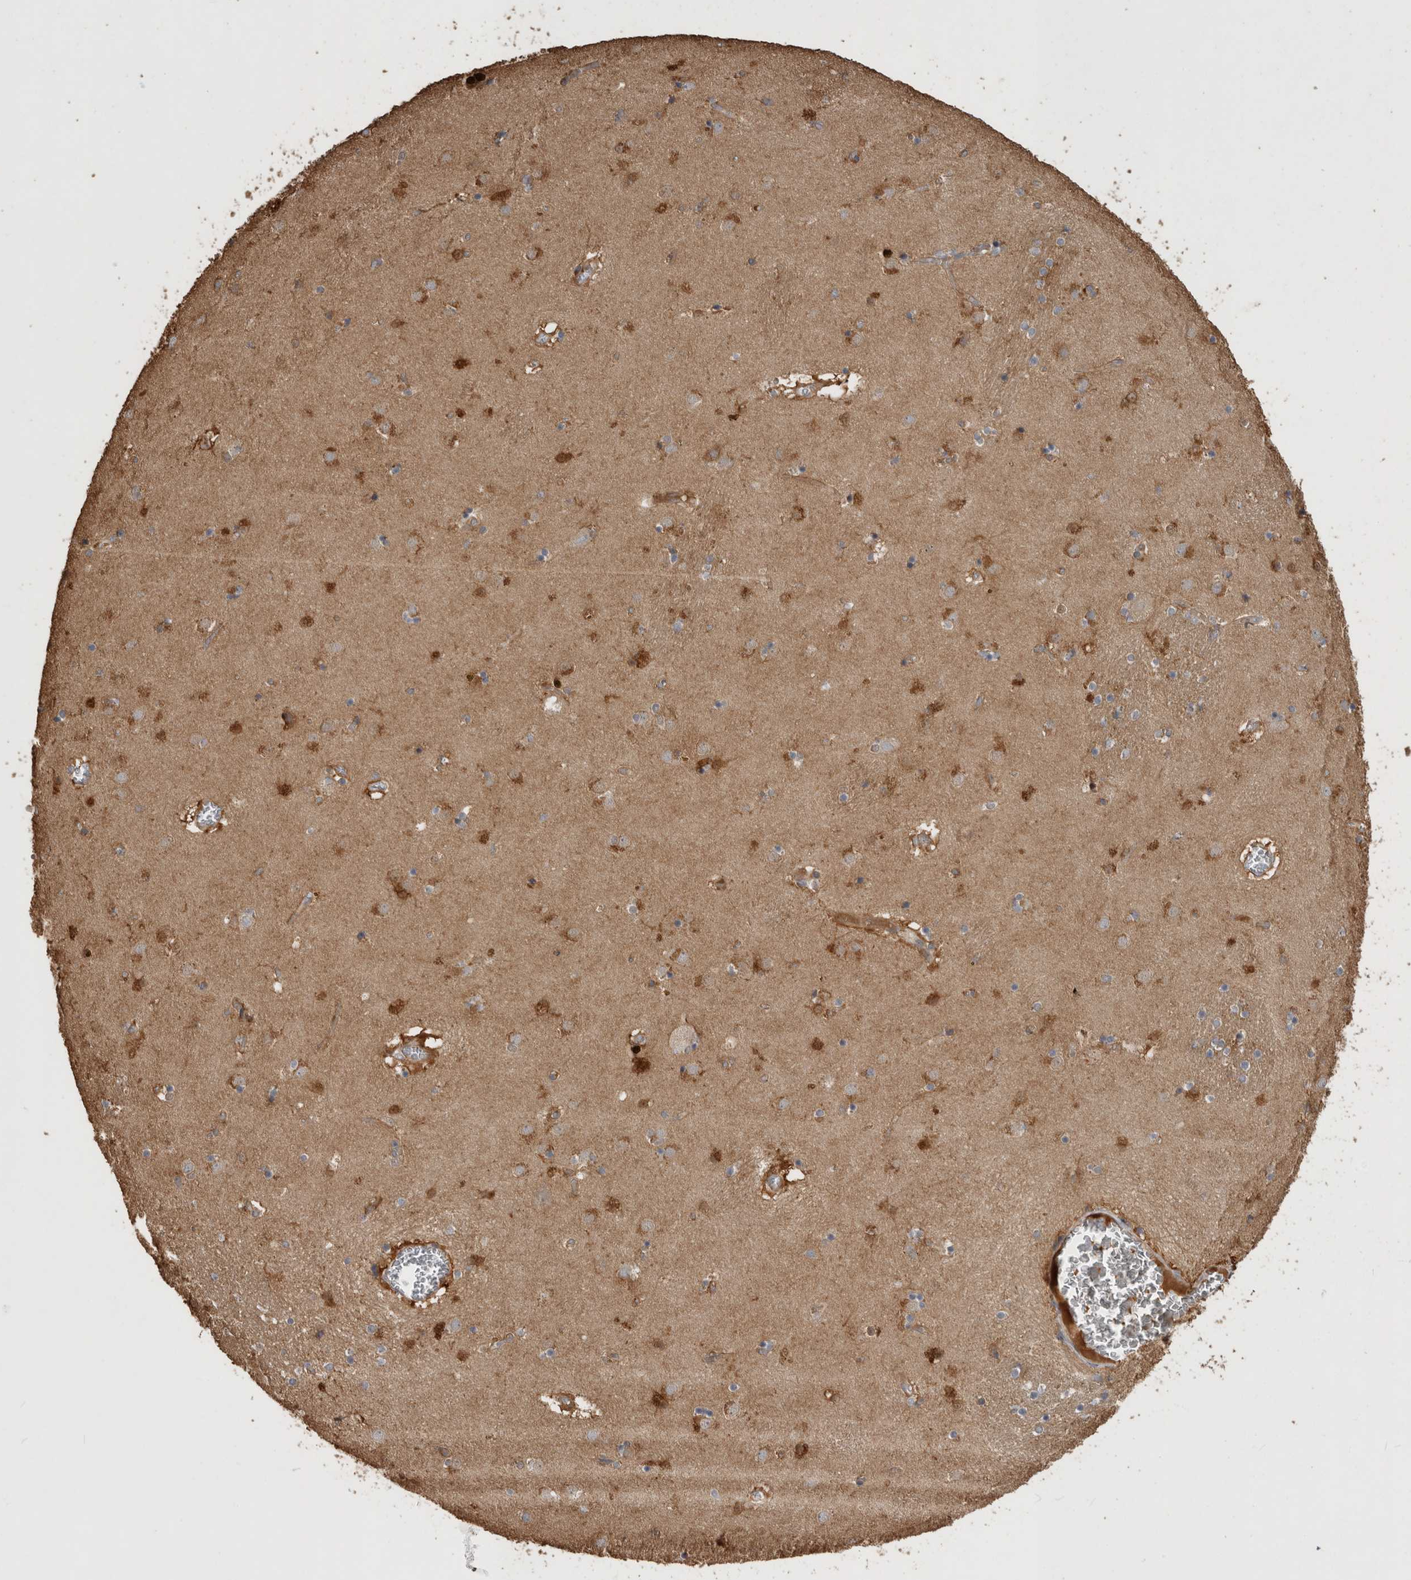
{"staining": {"intensity": "negative", "quantity": "none", "location": "none"}, "tissue": "caudate", "cell_type": "Glial cells", "image_type": "normal", "snomed": [{"axis": "morphology", "description": "Normal tissue, NOS"}, {"axis": "topography", "description": "Lateral ventricle wall"}], "caption": "DAB immunohistochemical staining of benign caudate shows no significant staining in glial cells. Brightfield microscopy of immunohistochemistry (IHC) stained with DAB (3,3'-diaminobenzidine) (brown) and hematoxylin (blue), captured at high magnification.", "gene": "RHPN1", "patient": {"sex": "male", "age": 70}}